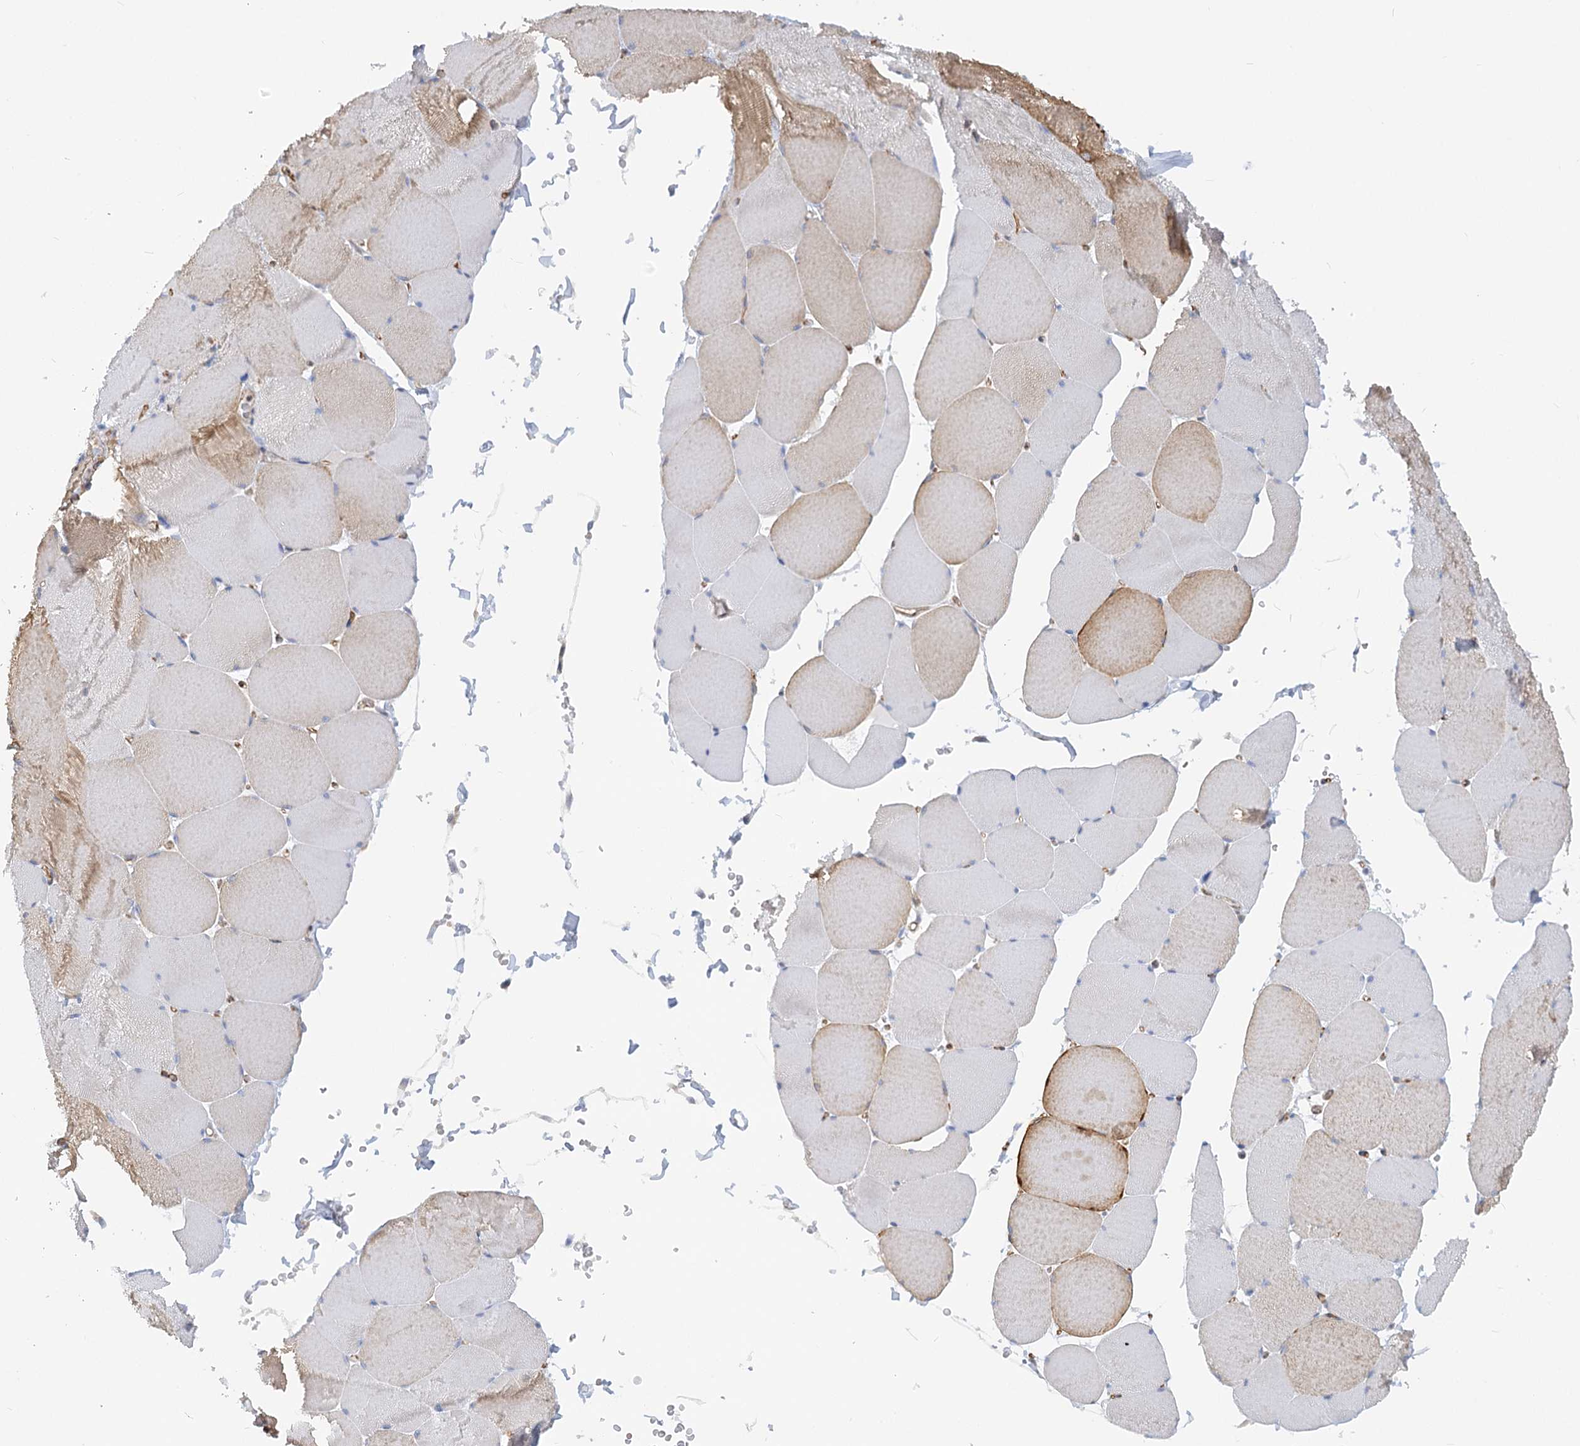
{"staining": {"intensity": "weak", "quantity": ">75%", "location": "cytoplasmic/membranous"}, "tissue": "skeletal muscle", "cell_type": "Myocytes", "image_type": "normal", "snomed": [{"axis": "morphology", "description": "Normal tissue, NOS"}, {"axis": "topography", "description": "Skeletal muscle"}, {"axis": "topography", "description": "Head-Neck"}], "caption": "Protein staining reveals weak cytoplasmic/membranous positivity in approximately >75% of myocytes in benign skeletal muscle.", "gene": "NELL2", "patient": {"sex": "male", "age": 66}}